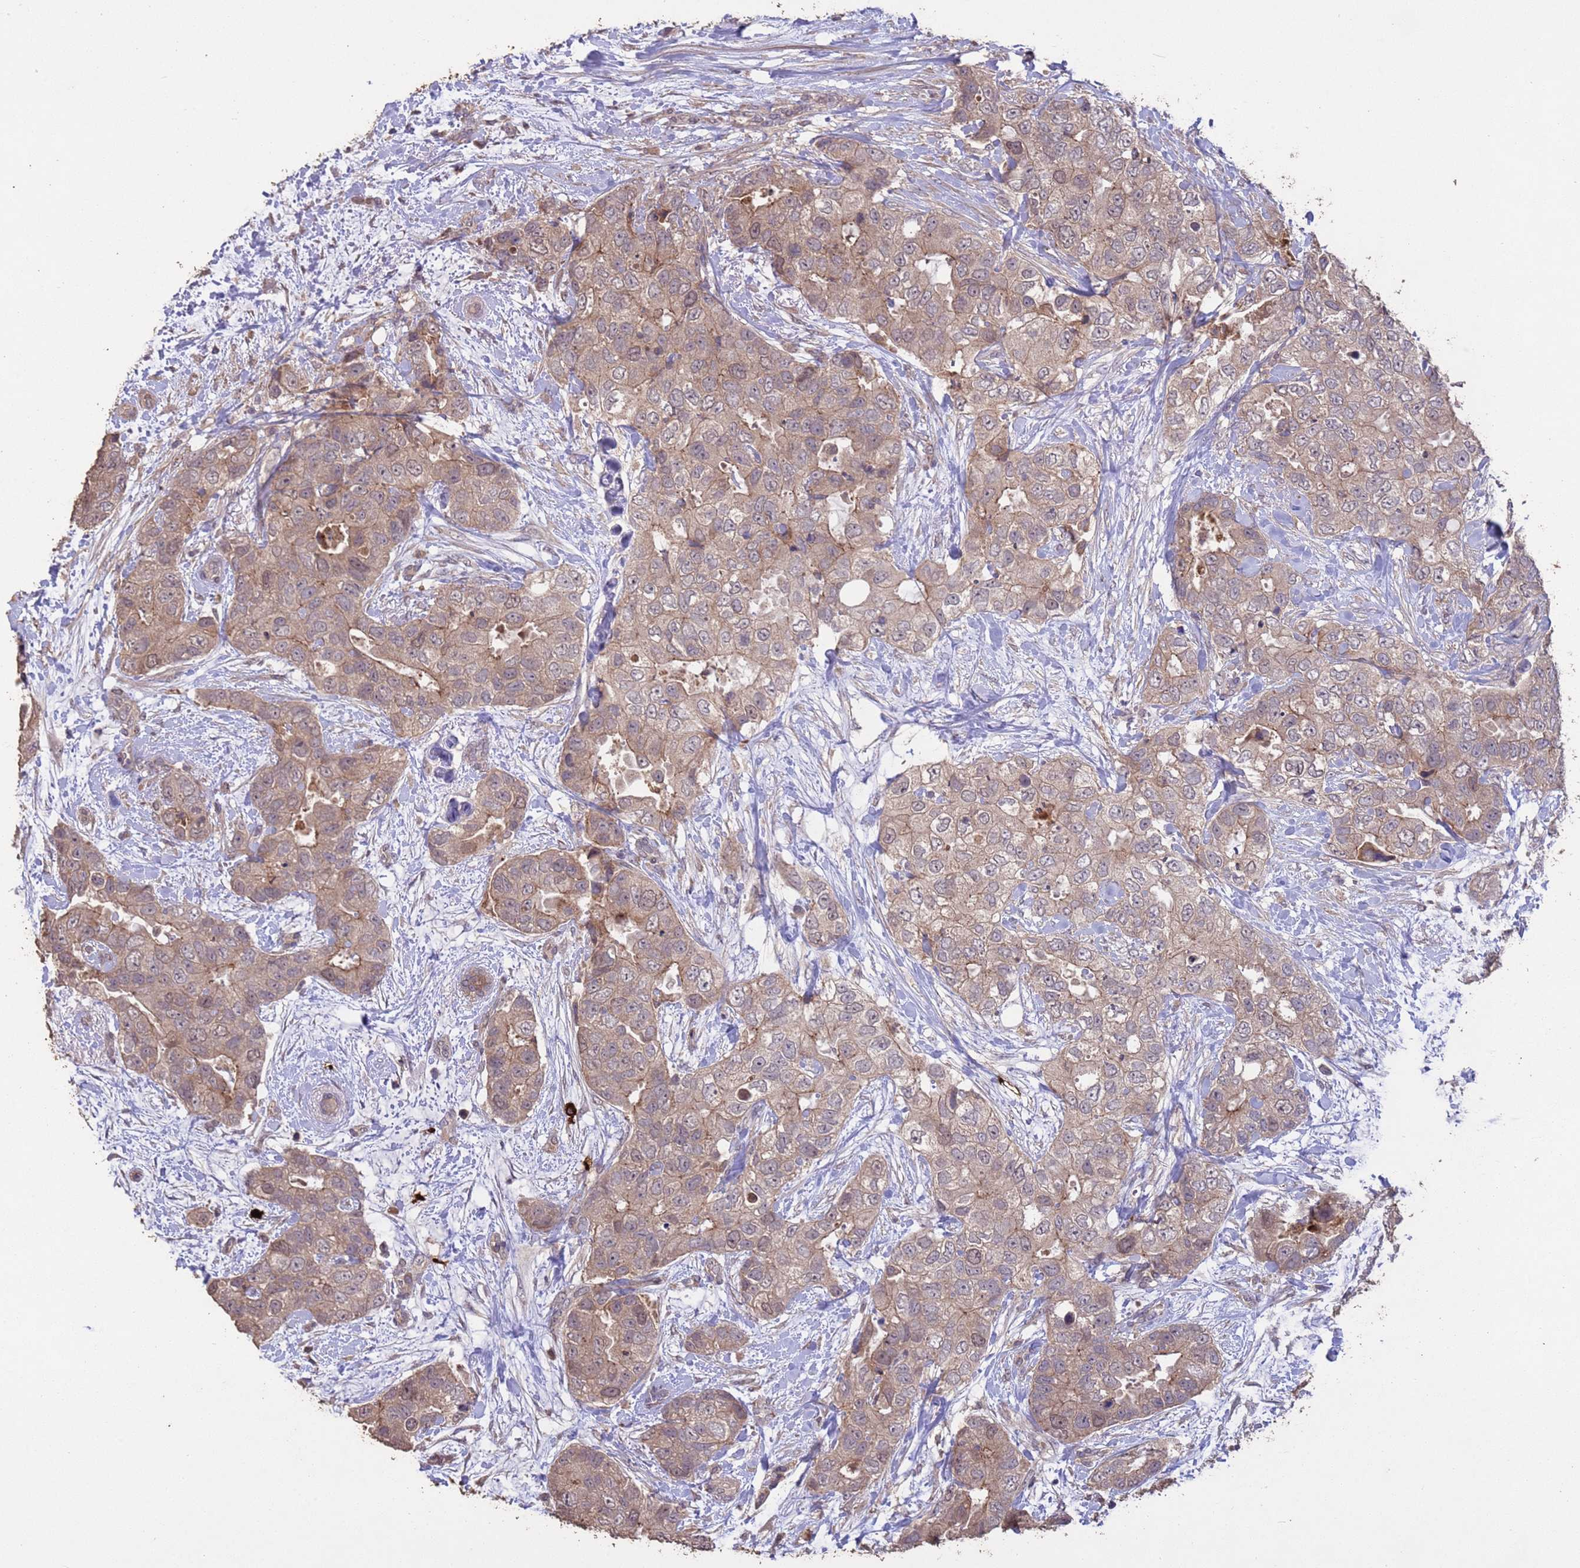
{"staining": {"intensity": "weak", "quantity": ">75%", "location": "cytoplasmic/membranous"}, "tissue": "breast cancer", "cell_type": "Tumor cells", "image_type": "cancer", "snomed": [{"axis": "morphology", "description": "Duct carcinoma"}, {"axis": "topography", "description": "Breast"}], "caption": "Immunohistochemistry (DAB) staining of breast cancer (infiltrating ductal carcinoma) exhibits weak cytoplasmic/membranous protein expression in about >75% of tumor cells.", "gene": "SLC9B2", "patient": {"sex": "female", "age": 62}}